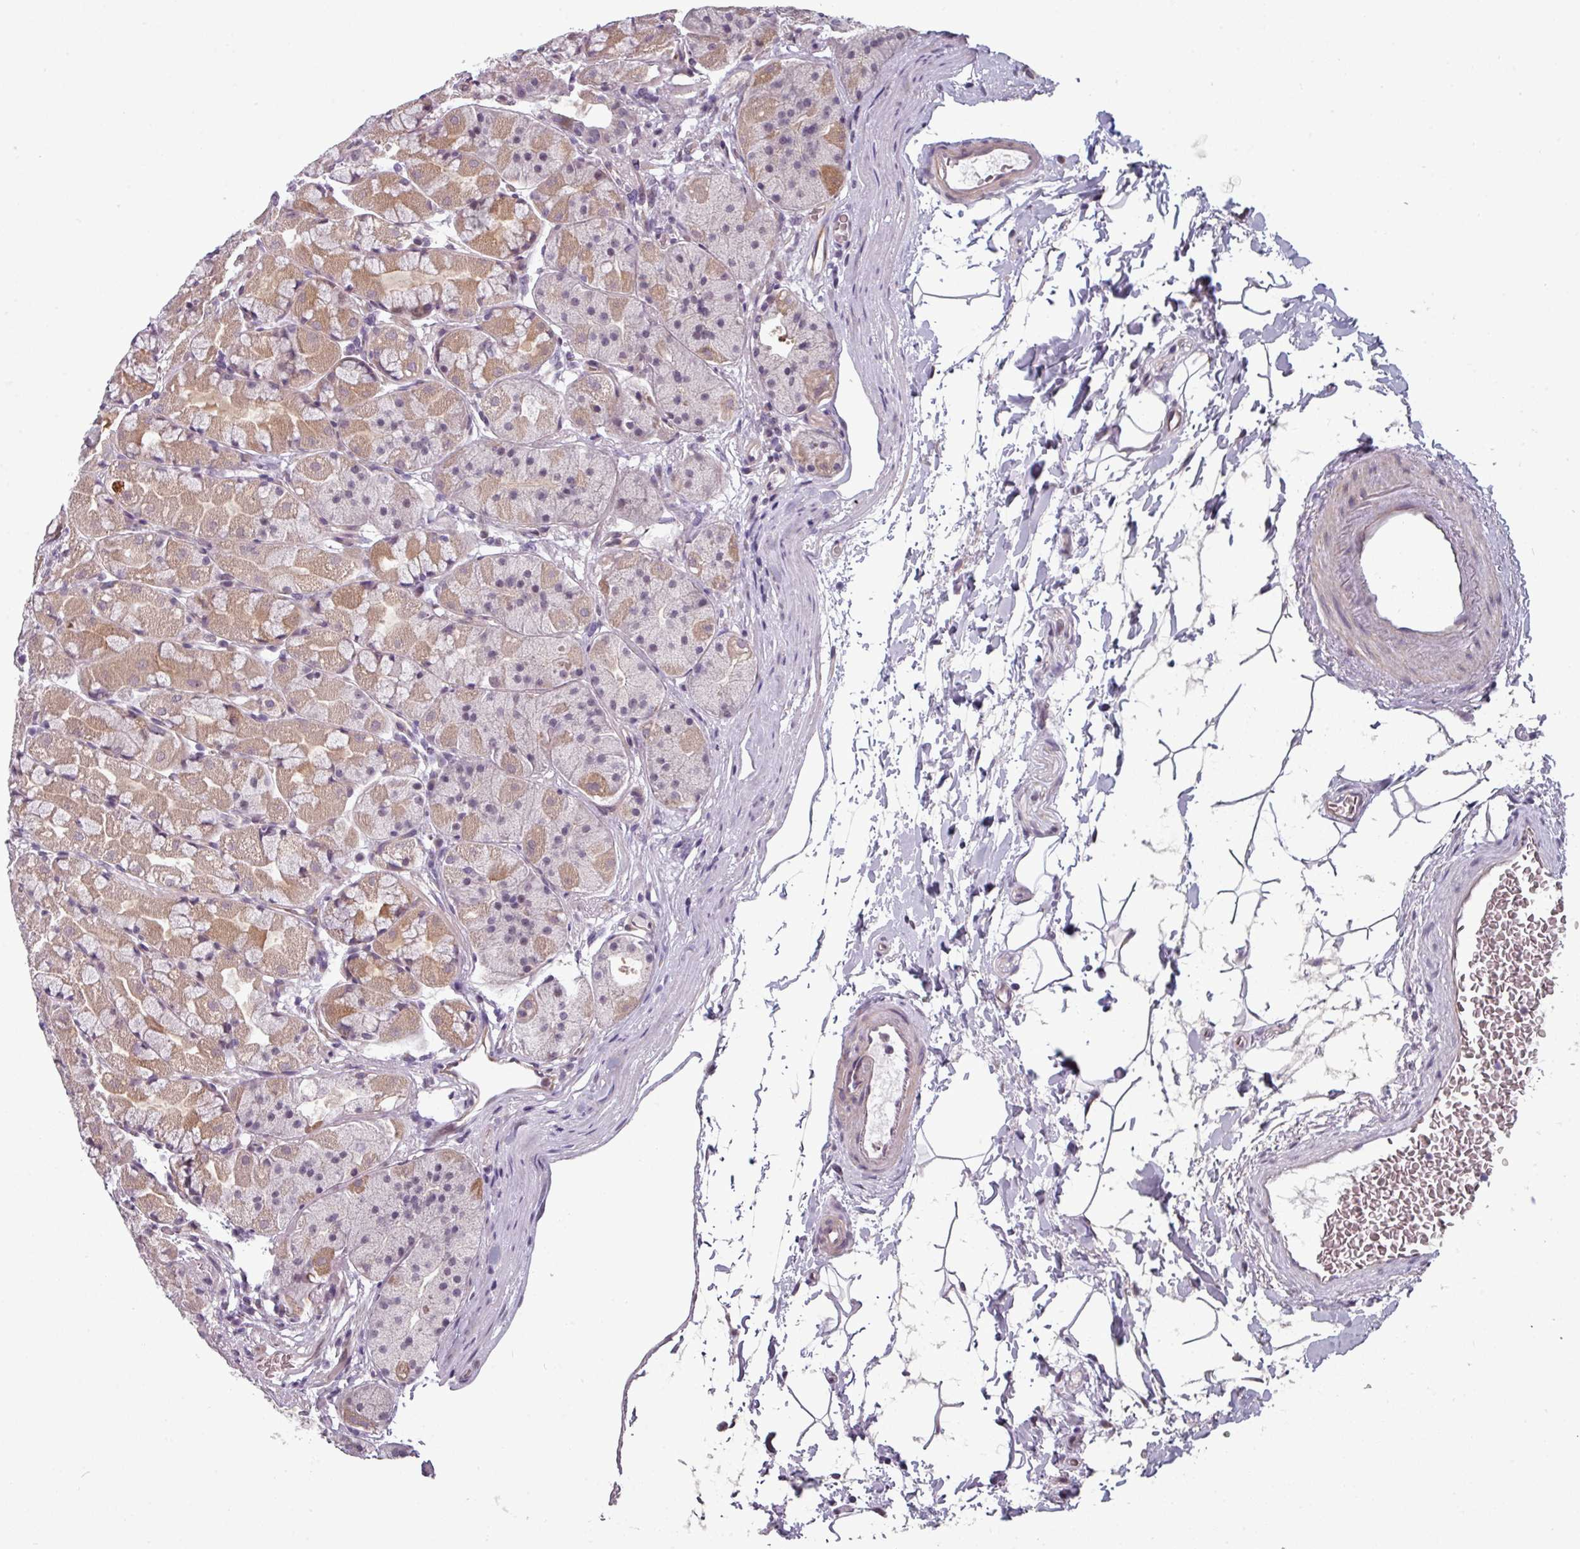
{"staining": {"intensity": "moderate", "quantity": "25%-75%", "location": "cytoplasmic/membranous"}, "tissue": "stomach", "cell_type": "Glandular cells", "image_type": "normal", "snomed": [{"axis": "morphology", "description": "Normal tissue, NOS"}, {"axis": "topography", "description": "Stomach"}], "caption": "Human stomach stained for a protein (brown) reveals moderate cytoplasmic/membranous positive positivity in approximately 25%-75% of glandular cells.", "gene": "PRAMEF12", "patient": {"sex": "male", "age": 57}}